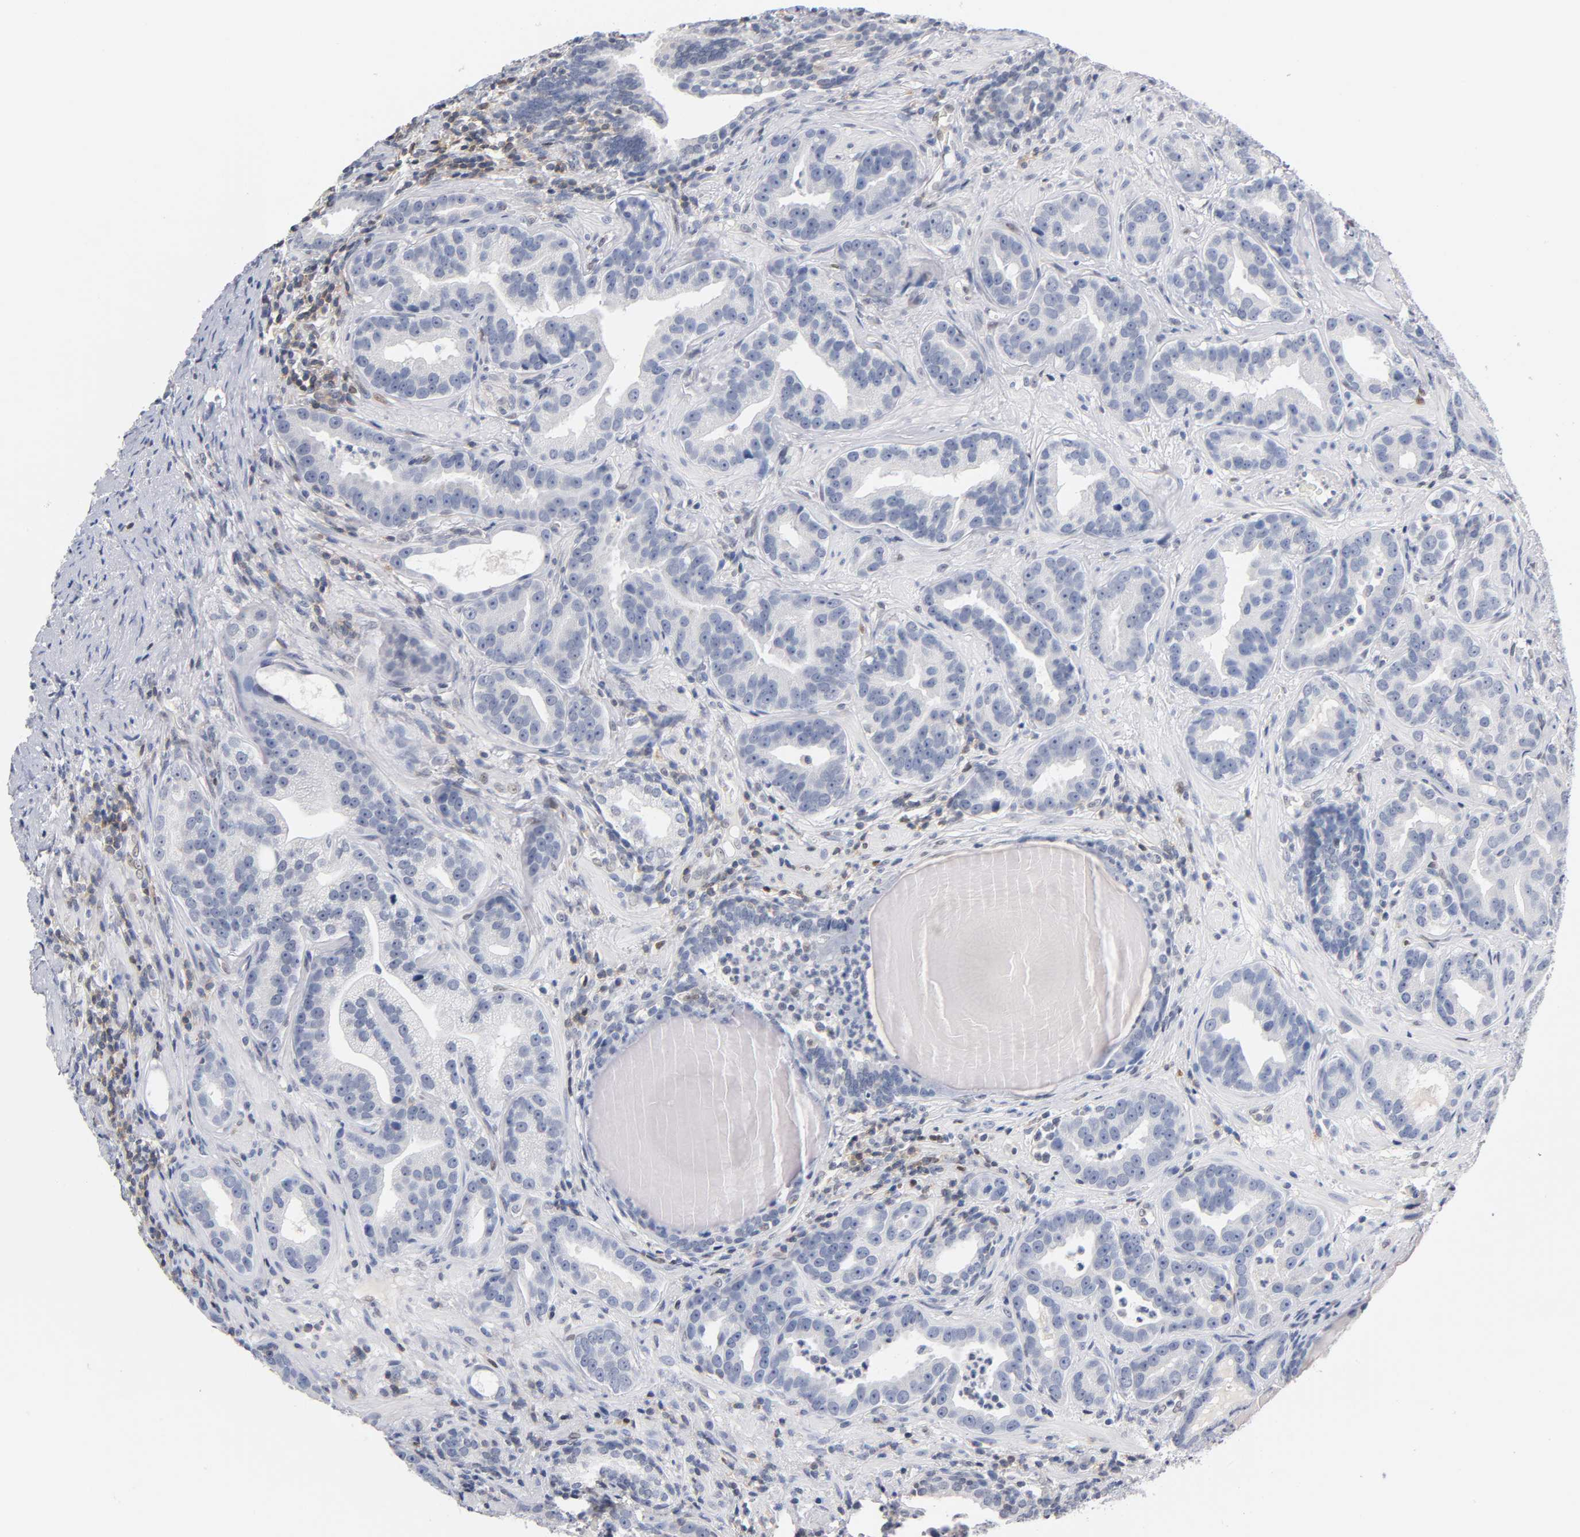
{"staining": {"intensity": "negative", "quantity": "none", "location": "none"}, "tissue": "prostate cancer", "cell_type": "Tumor cells", "image_type": "cancer", "snomed": [{"axis": "morphology", "description": "Adenocarcinoma, Low grade"}, {"axis": "topography", "description": "Prostate"}], "caption": "An immunohistochemistry photomicrograph of low-grade adenocarcinoma (prostate) is shown. There is no staining in tumor cells of low-grade adenocarcinoma (prostate).", "gene": "NFATC1", "patient": {"sex": "male", "age": 59}}